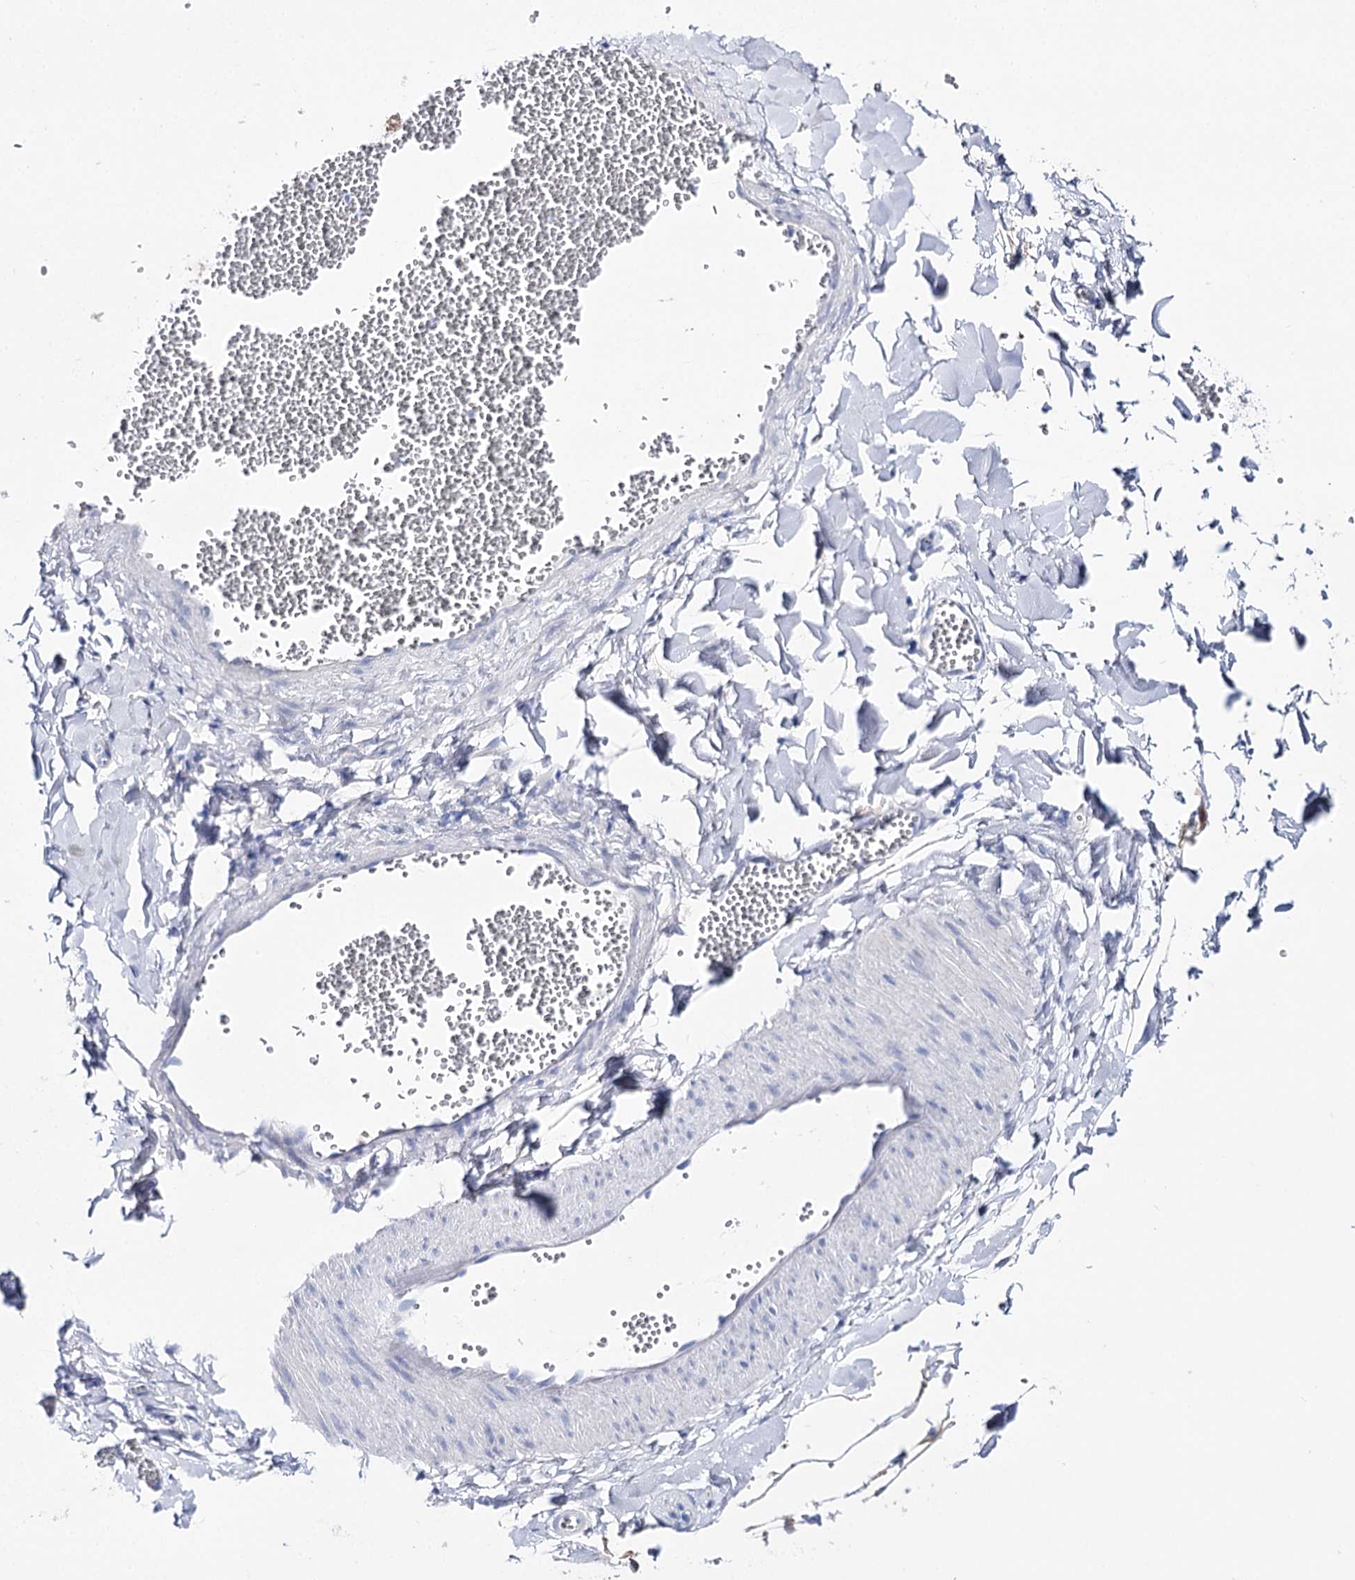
{"staining": {"intensity": "negative", "quantity": "none", "location": "none"}, "tissue": "adipose tissue", "cell_type": "Adipocytes", "image_type": "normal", "snomed": [{"axis": "morphology", "description": "Normal tissue, NOS"}, {"axis": "topography", "description": "Gallbladder"}, {"axis": "topography", "description": "Peripheral nerve tissue"}], "caption": "This image is of normal adipose tissue stained with immunohistochemistry to label a protein in brown with the nuclei are counter-stained blue. There is no staining in adipocytes.", "gene": "UGDH", "patient": {"sex": "male", "age": 38}}